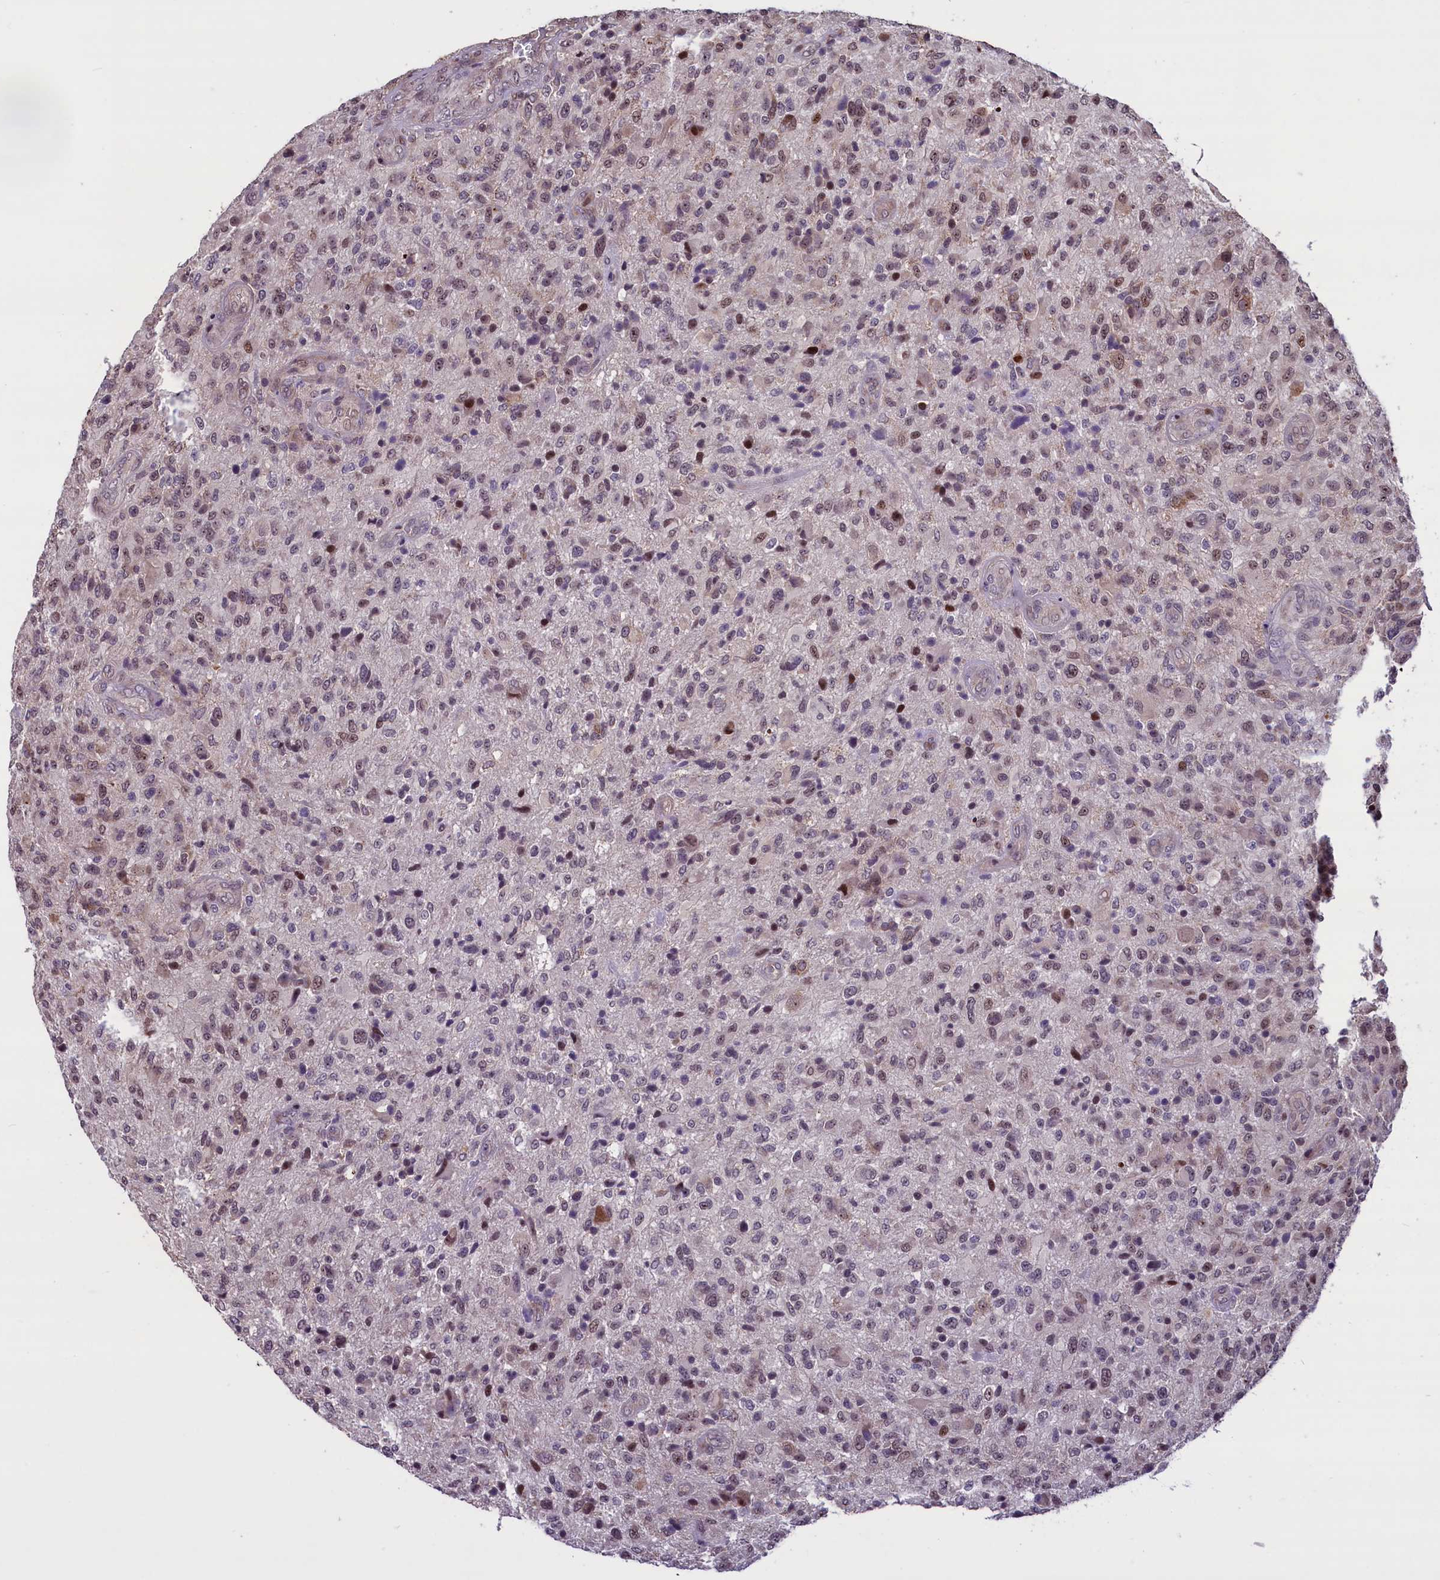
{"staining": {"intensity": "moderate", "quantity": "25%-75%", "location": "nuclear"}, "tissue": "glioma", "cell_type": "Tumor cells", "image_type": "cancer", "snomed": [{"axis": "morphology", "description": "Glioma, malignant, High grade"}, {"axis": "topography", "description": "Brain"}], "caption": "Protein expression analysis of human glioma reveals moderate nuclear staining in about 25%-75% of tumor cells.", "gene": "SHFL", "patient": {"sex": "male", "age": 47}}